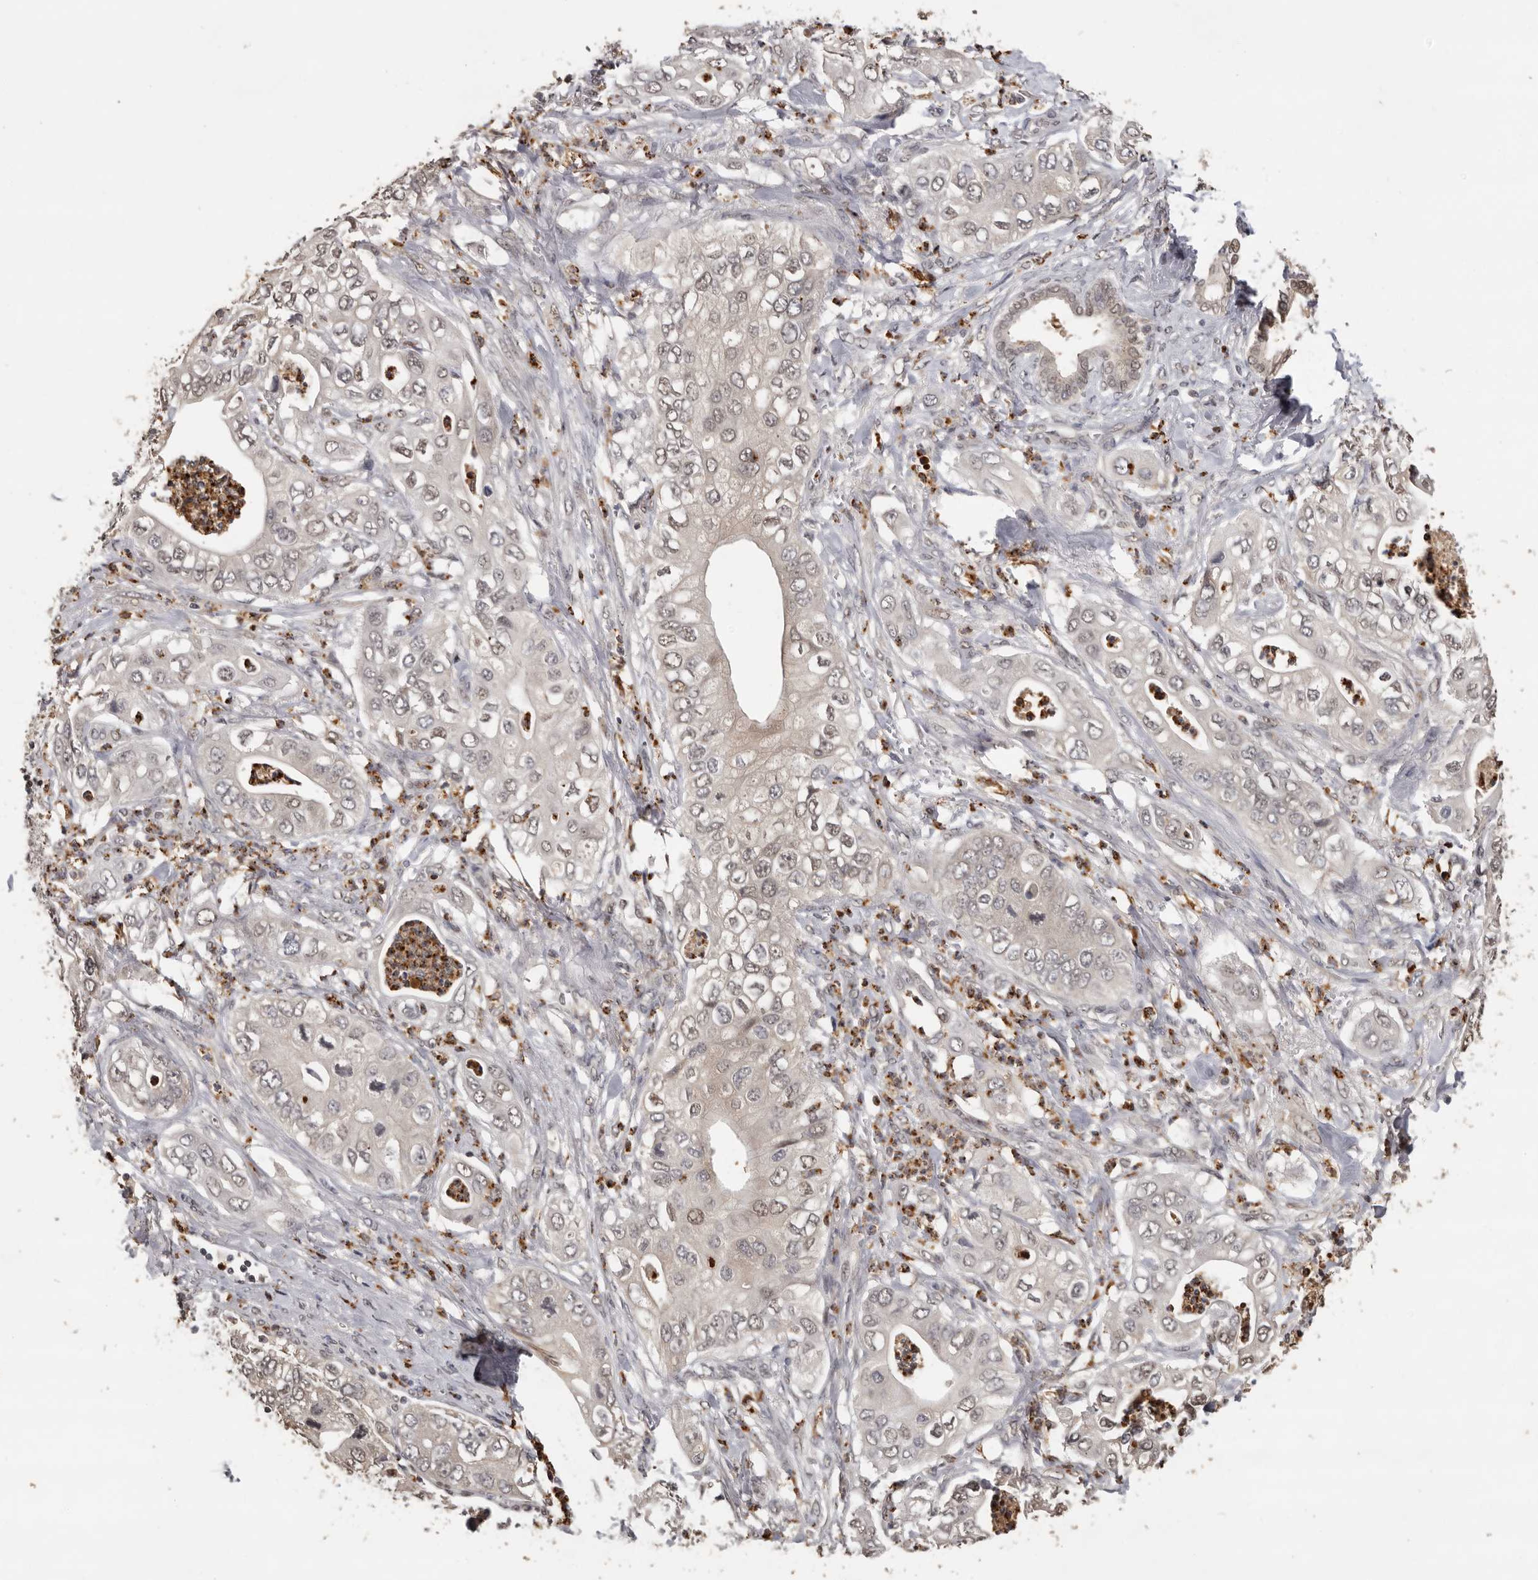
{"staining": {"intensity": "weak", "quantity": "25%-75%", "location": "nuclear"}, "tissue": "pancreatic cancer", "cell_type": "Tumor cells", "image_type": "cancer", "snomed": [{"axis": "morphology", "description": "Adenocarcinoma, NOS"}, {"axis": "topography", "description": "Pancreas"}], "caption": "The photomicrograph exhibits staining of pancreatic adenocarcinoma, revealing weak nuclear protein staining (brown color) within tumor cells.", "gene": "KIF2B", "patient": {"sex": "female", "age": 78}}